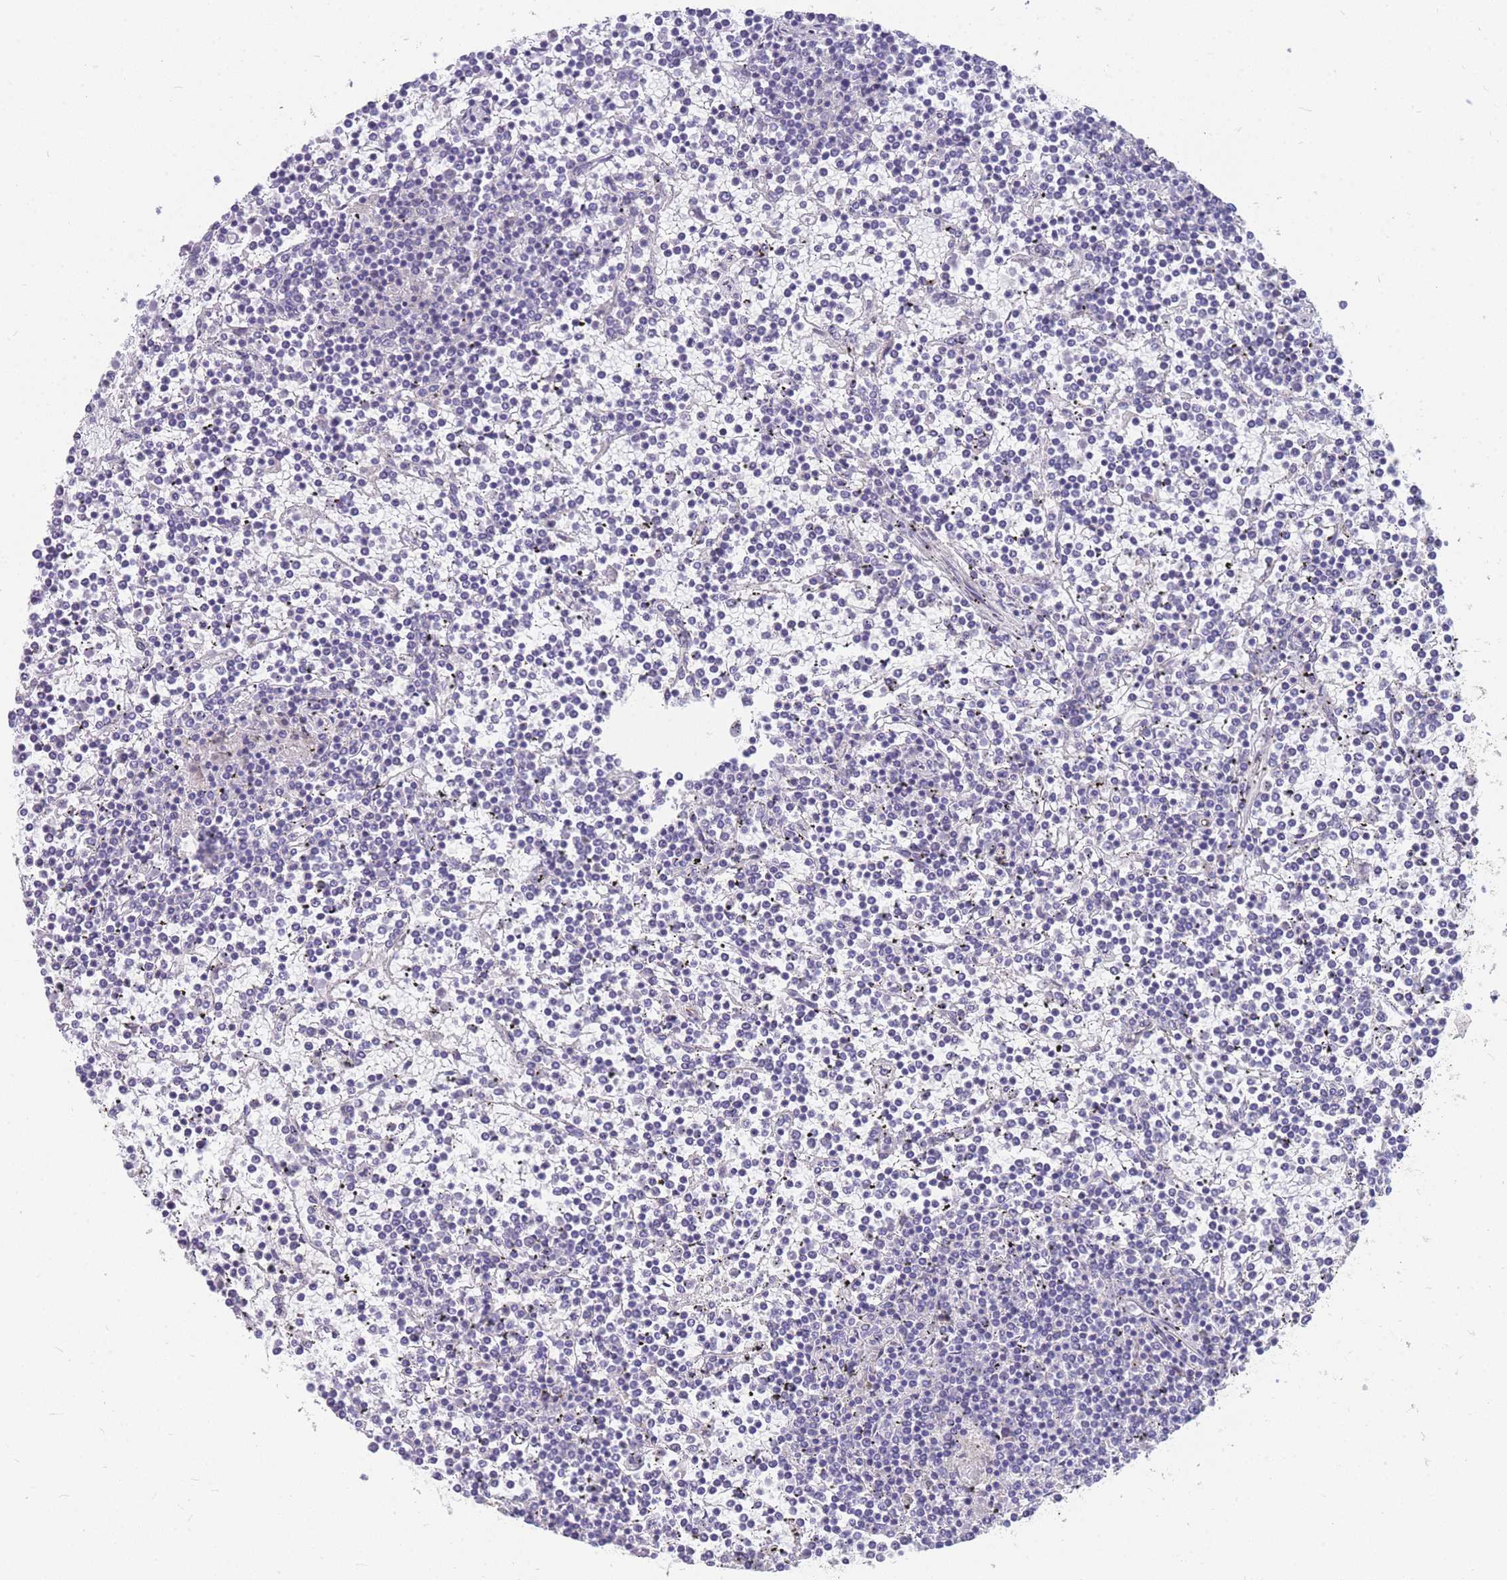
{"staining": {"intensity": "negative", "quantity": "none", "location": "none"}, "tissue": "lymphoma", "cell_type": "Tumor cells", "image_type": "cancer", "snomed": [{"axis": "morphology", "description": "Malignant lymphoma, non-Hodgkin's type, Low grade"}, {"axis": "topography", "description": "Spleen"}], "caption": "DAB immunohistochemical staining of human lymphoma reveals no significant staining in tumor cells.", "gene": "DDX49", "patient": {"sex": "female", "age": 19}}